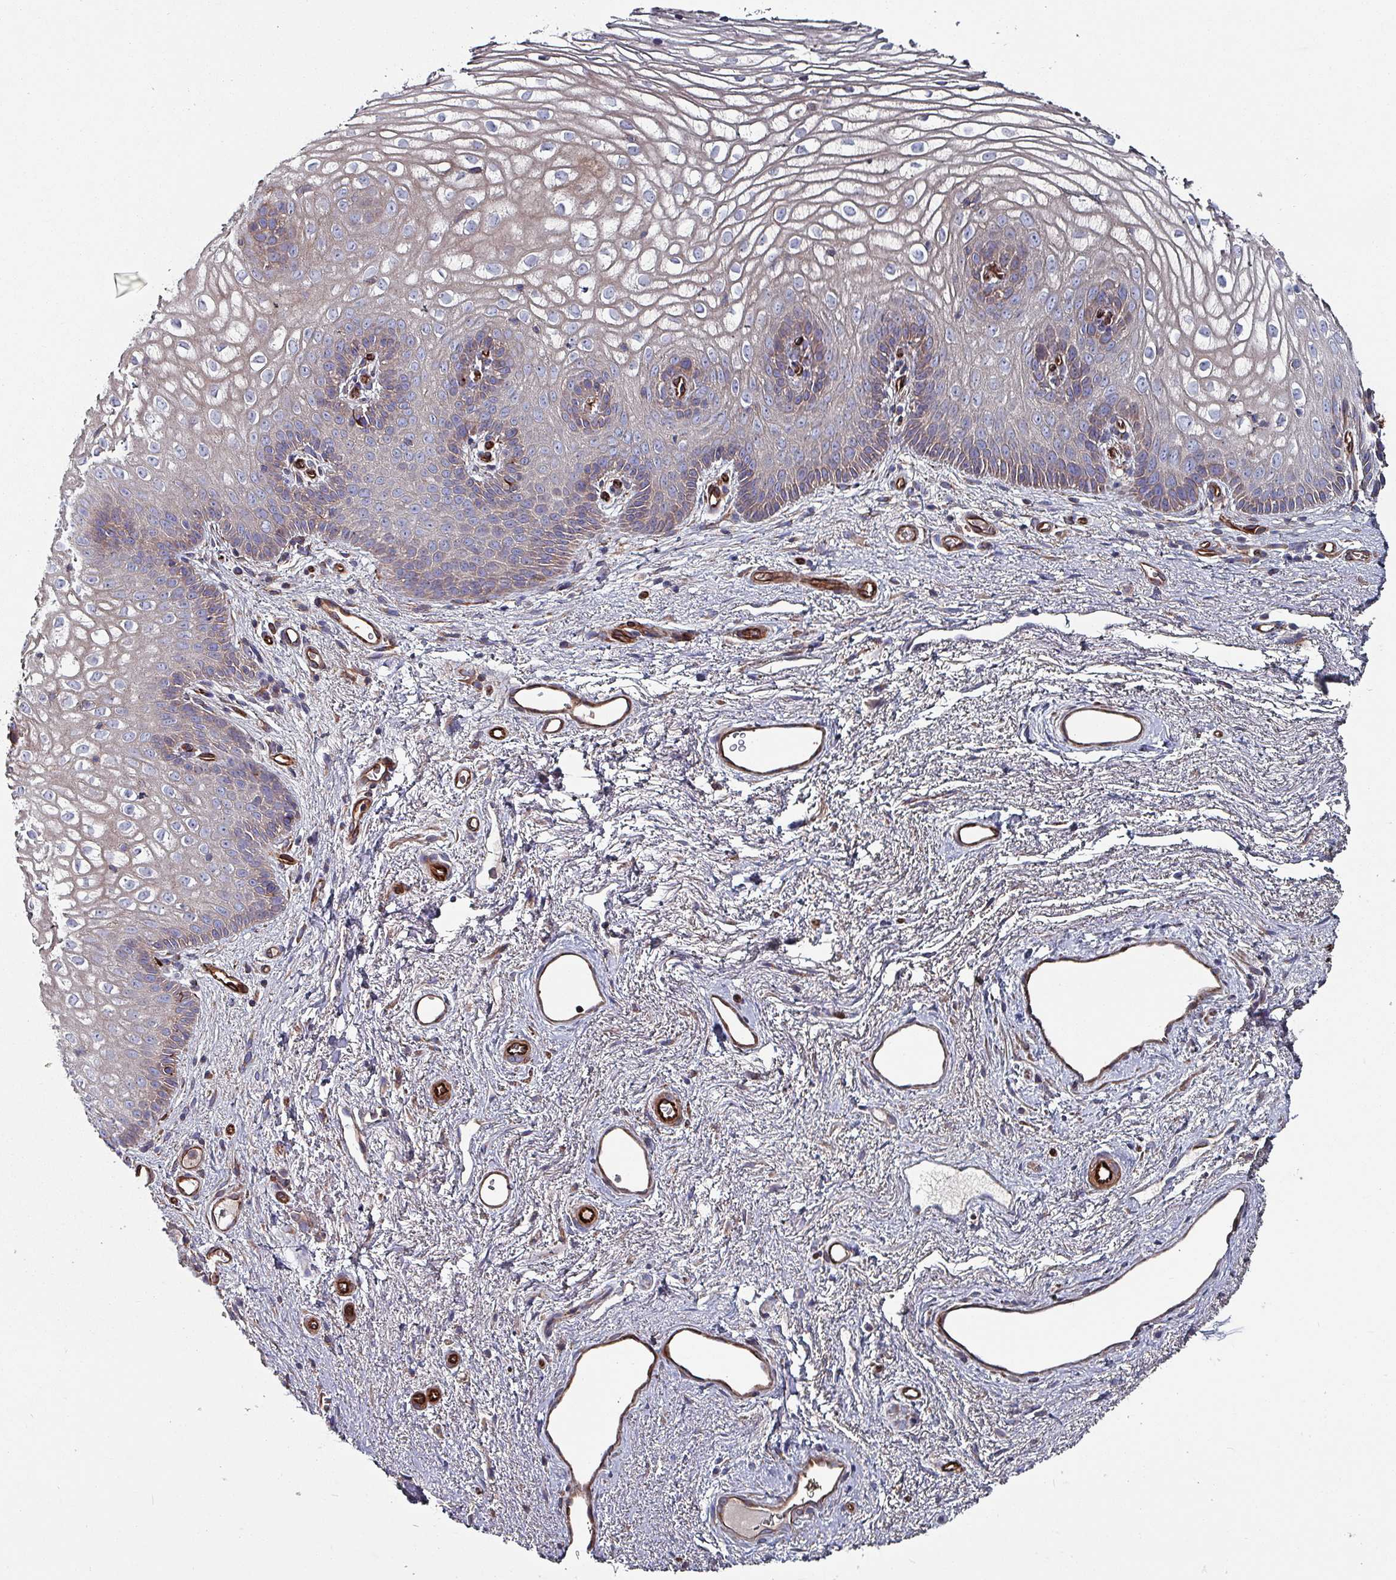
{"staining": {"intensity": "weak", "quantity": "<25%", "location": "cytoplasmic/membranous"}, "tissue": "vagina", "cell_type": "Squamous epithelial cells", "image_type": "normal", "snomed": [{"axis": "morphology", "description": "Normal tissue, NOS"}, {"axis": "topography", "description": "Vagina"}], "caption": "DAB immunohistochemical staining of normal human vagina shows no significant positivity in squamous epithelial cells.", "gene": "ANO10", "patient": {"sex": "female", "age": 47}}